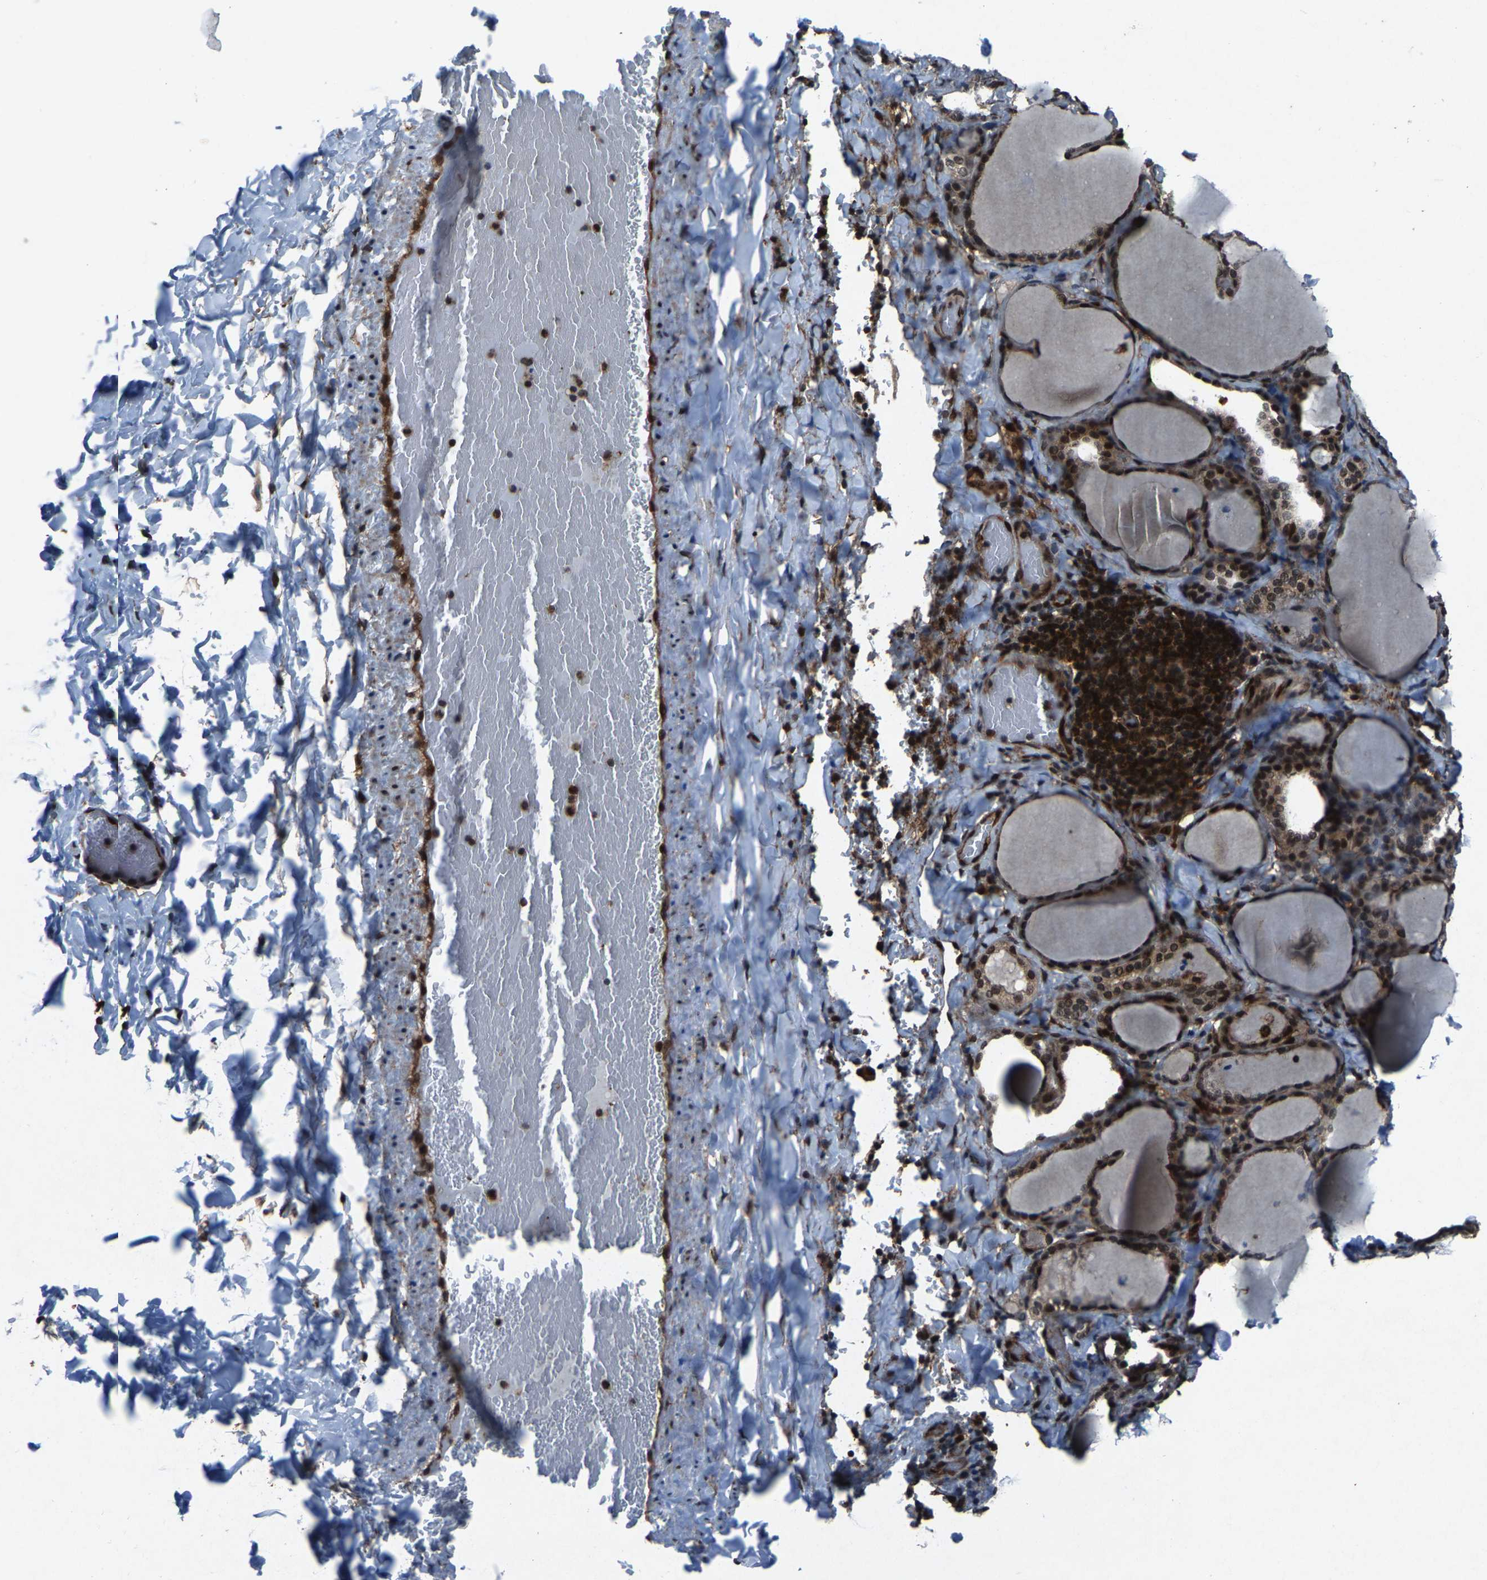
{"staining": {"intensity": "strong", "quantity": ">75%", "location": "cytoplasmic/membranous,nuclear"}, "tissue": "thyroid gland", "cell_type": "Glandular cells", "image_type": "normal", "snomed": [{"axis": "morphology", "description": "Normal tissue, NOS"}, {"axis": "morphology", "description": "Papillary adenocarcinoma, NOS"}, {"axis": "topography", "description": "Thyroid gland"}], "caption": "Human thyroid gland stained with a brown dye reveals strong cytoplasmic/membranous,nuclear positive positivity in approximately >75% of glandular cells.", "gene": "ATXN3", "patient": {"sex": "female", "age": 30}}